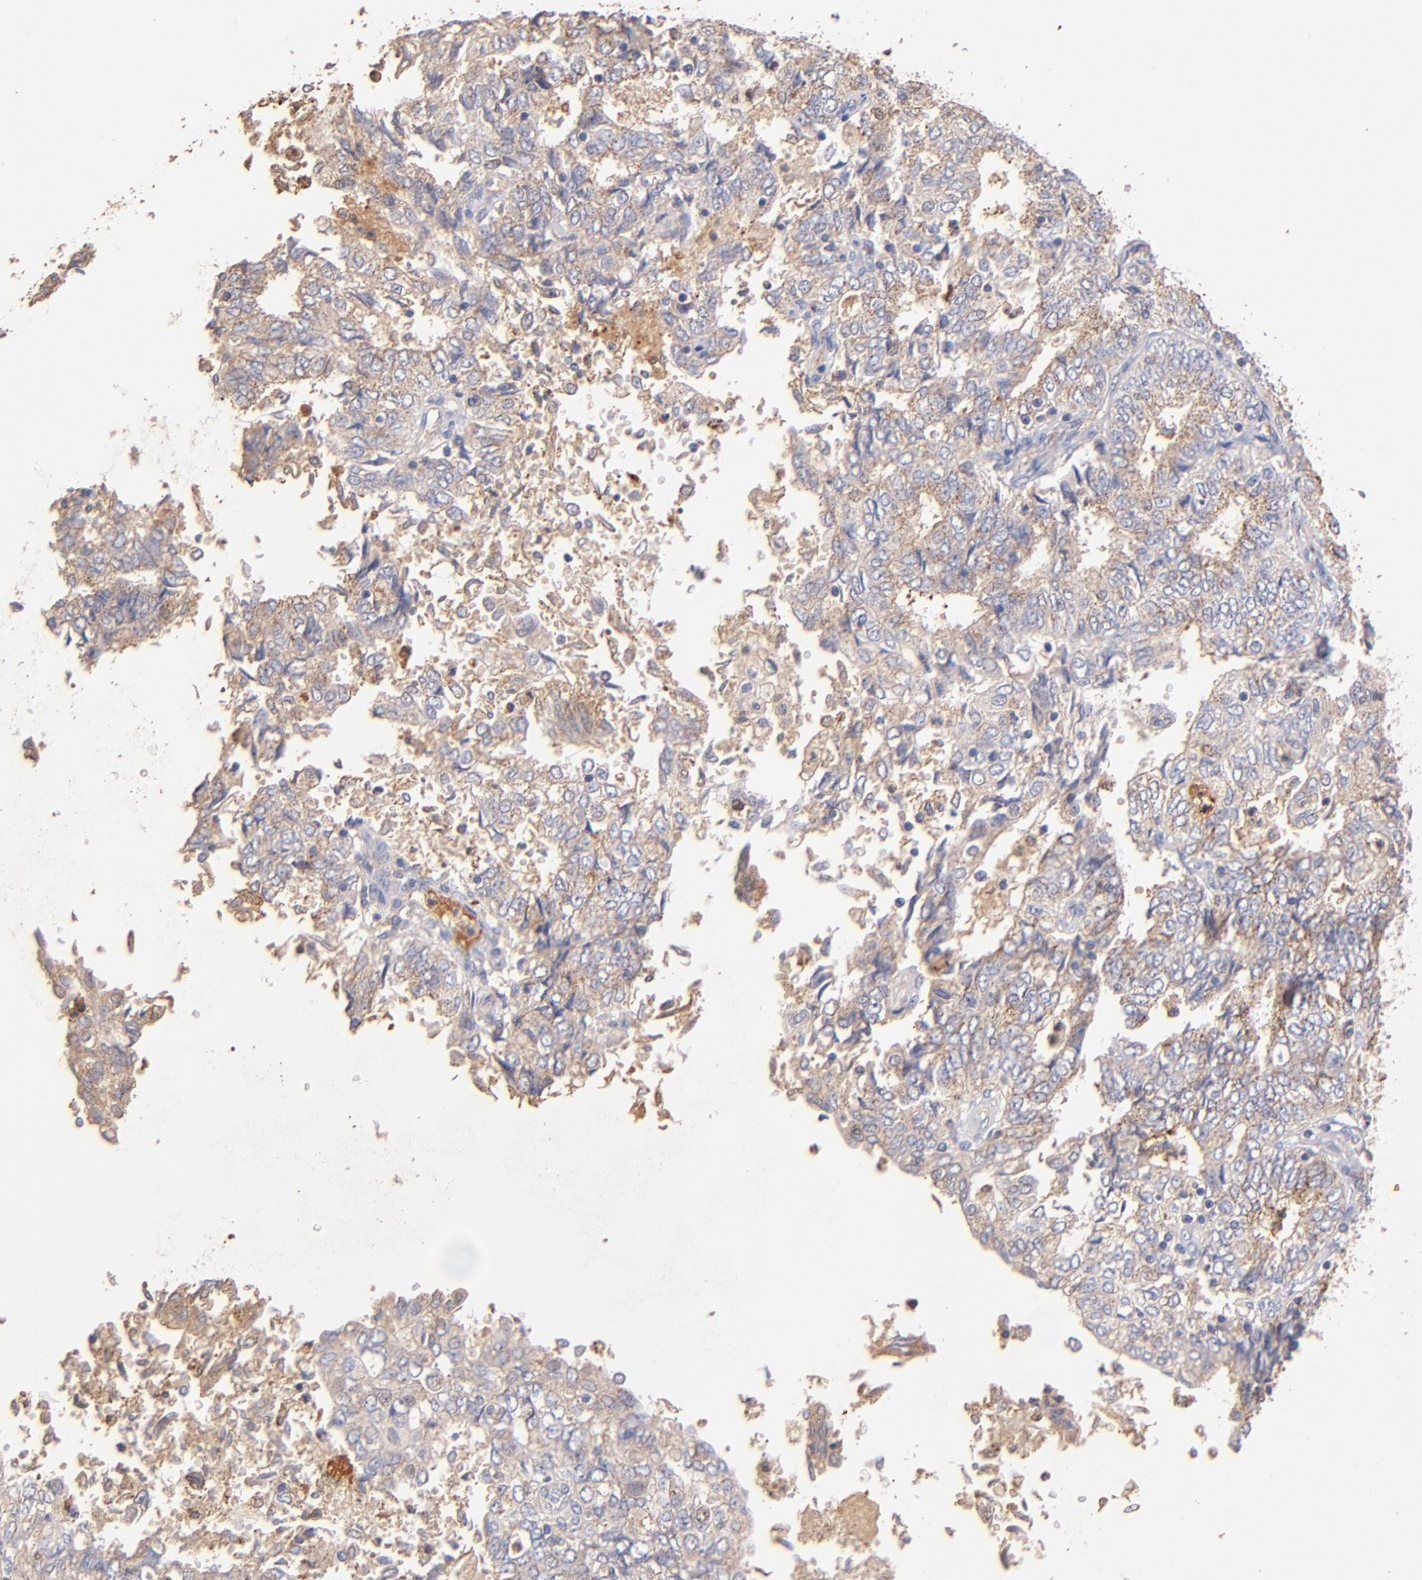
{"staining": {"intensity": "weak", "quantity": "25%-75%", "location": "cytoplasmic/membranous"}, "tissue": "endometrial cancer", "cell_type": "Tumor cells", "image_type": "cancer", "snomed": [{"axis": "morphology", "description": "Adenocarcinoma, NOS"}, {"axis": "topography", "description": "Endometrium"}], "caption": "Protein staining of endometrial cancer (adenocarcinoma) tissue demonstrates weak cytoplasmic/membranous staining in approximately 25%-75% of tumor cells. Using DAB (brown) and hematoxylin (blue) stains, captured at high magnification using brightfield microscopy.", "gene": "RO60", "patient": {"sex": "female", "age": 69}}